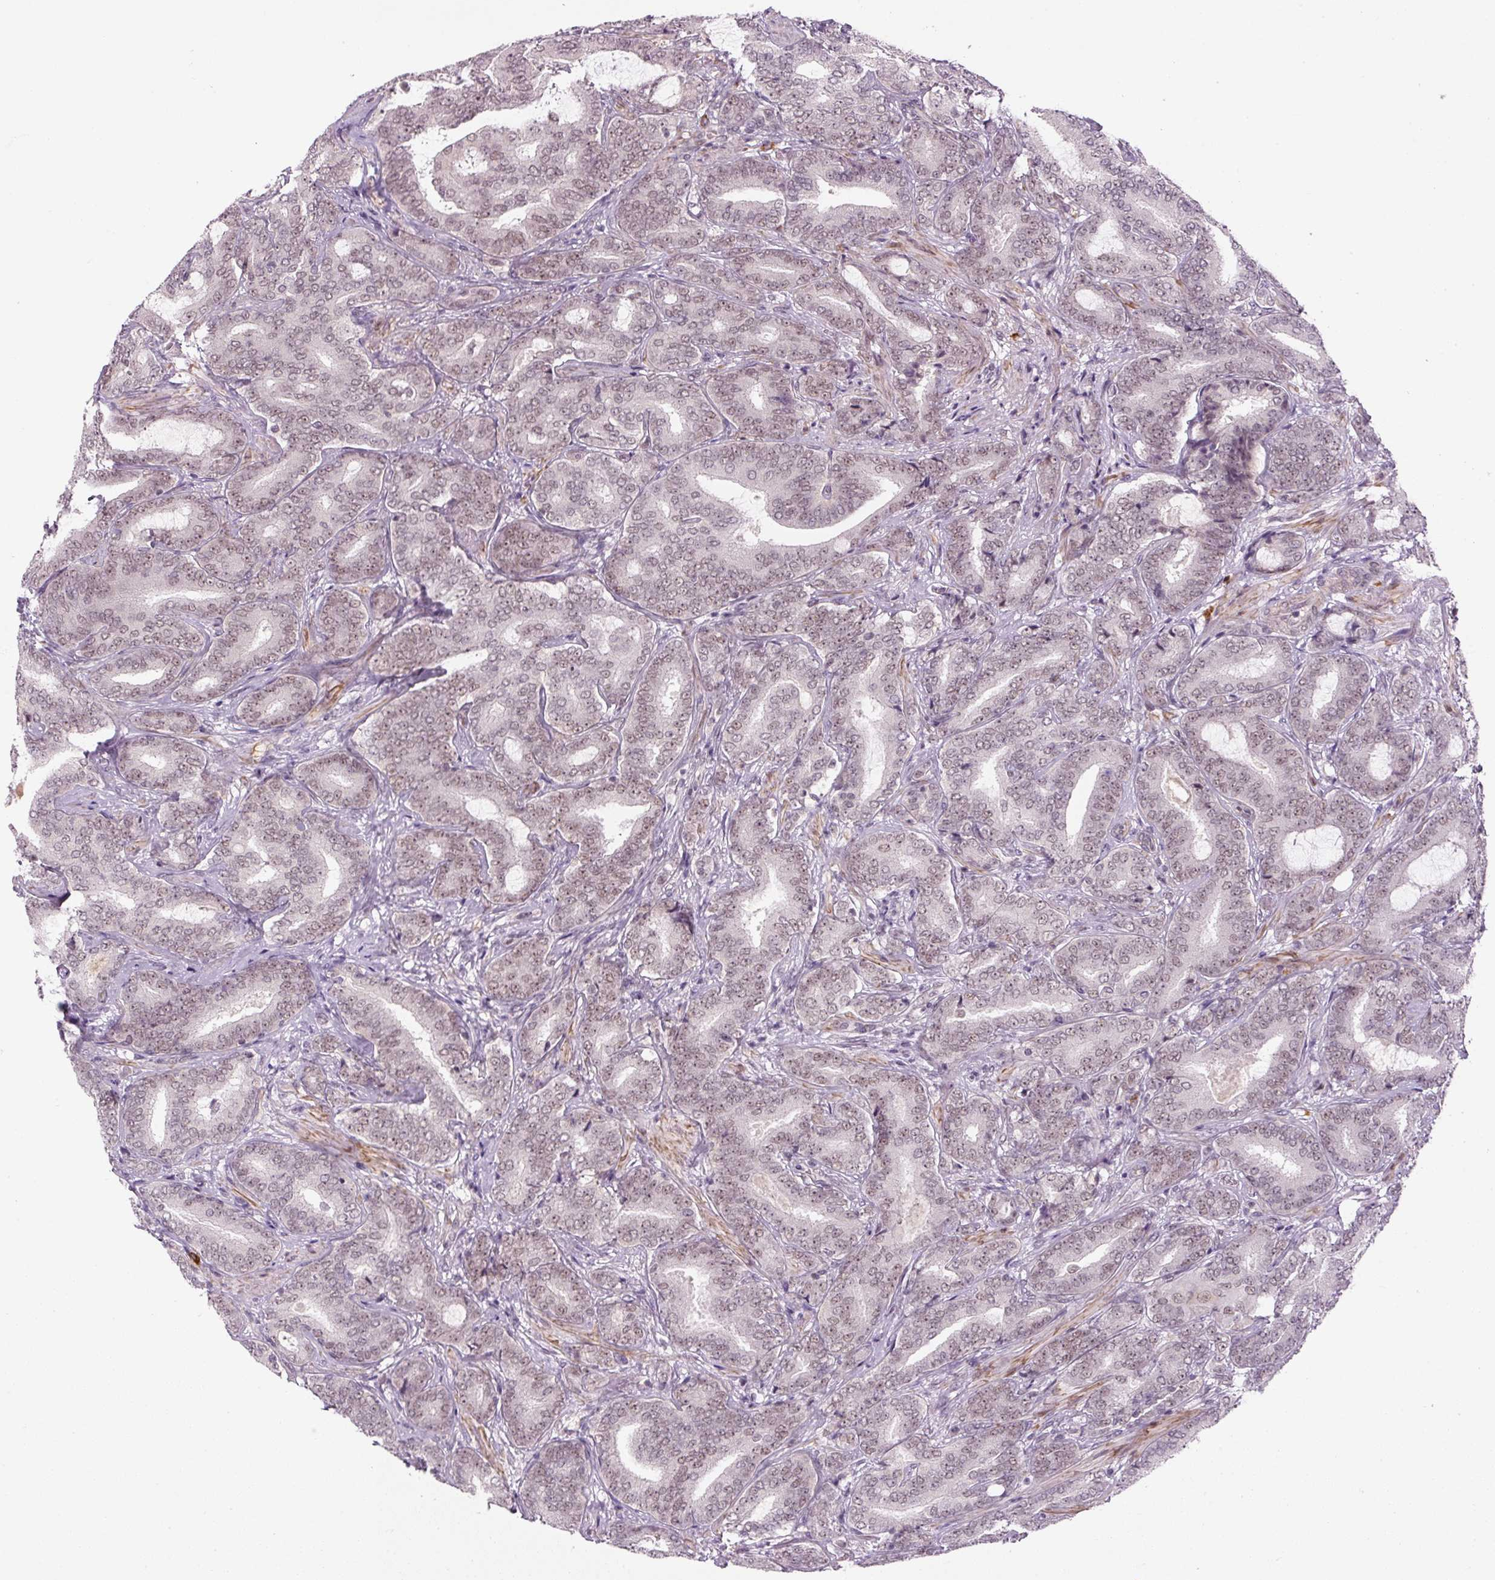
{"staining": {"intensity": "moderate", "quantity": ">75%", "location": "nuclear"}, "tissue": "prostate cancer", "cell_type": "Tumor cells", "image_type": "cancer", "snomed": [{"axis": "morphology", "description": "Adenocarcinoma, Low grade"}, {"axis": "topography", "description": "Prostate and seminal vesicle, NOS"}], "caption": "Prostate adenocarcinoma (low-grade) was stained to show a protein in brown. There is medium levels of moderate nuclear expression in approximately >75% of tumor cells.", "gene": "U2AF2", "patient": {"sex": "male", "age": 61}}